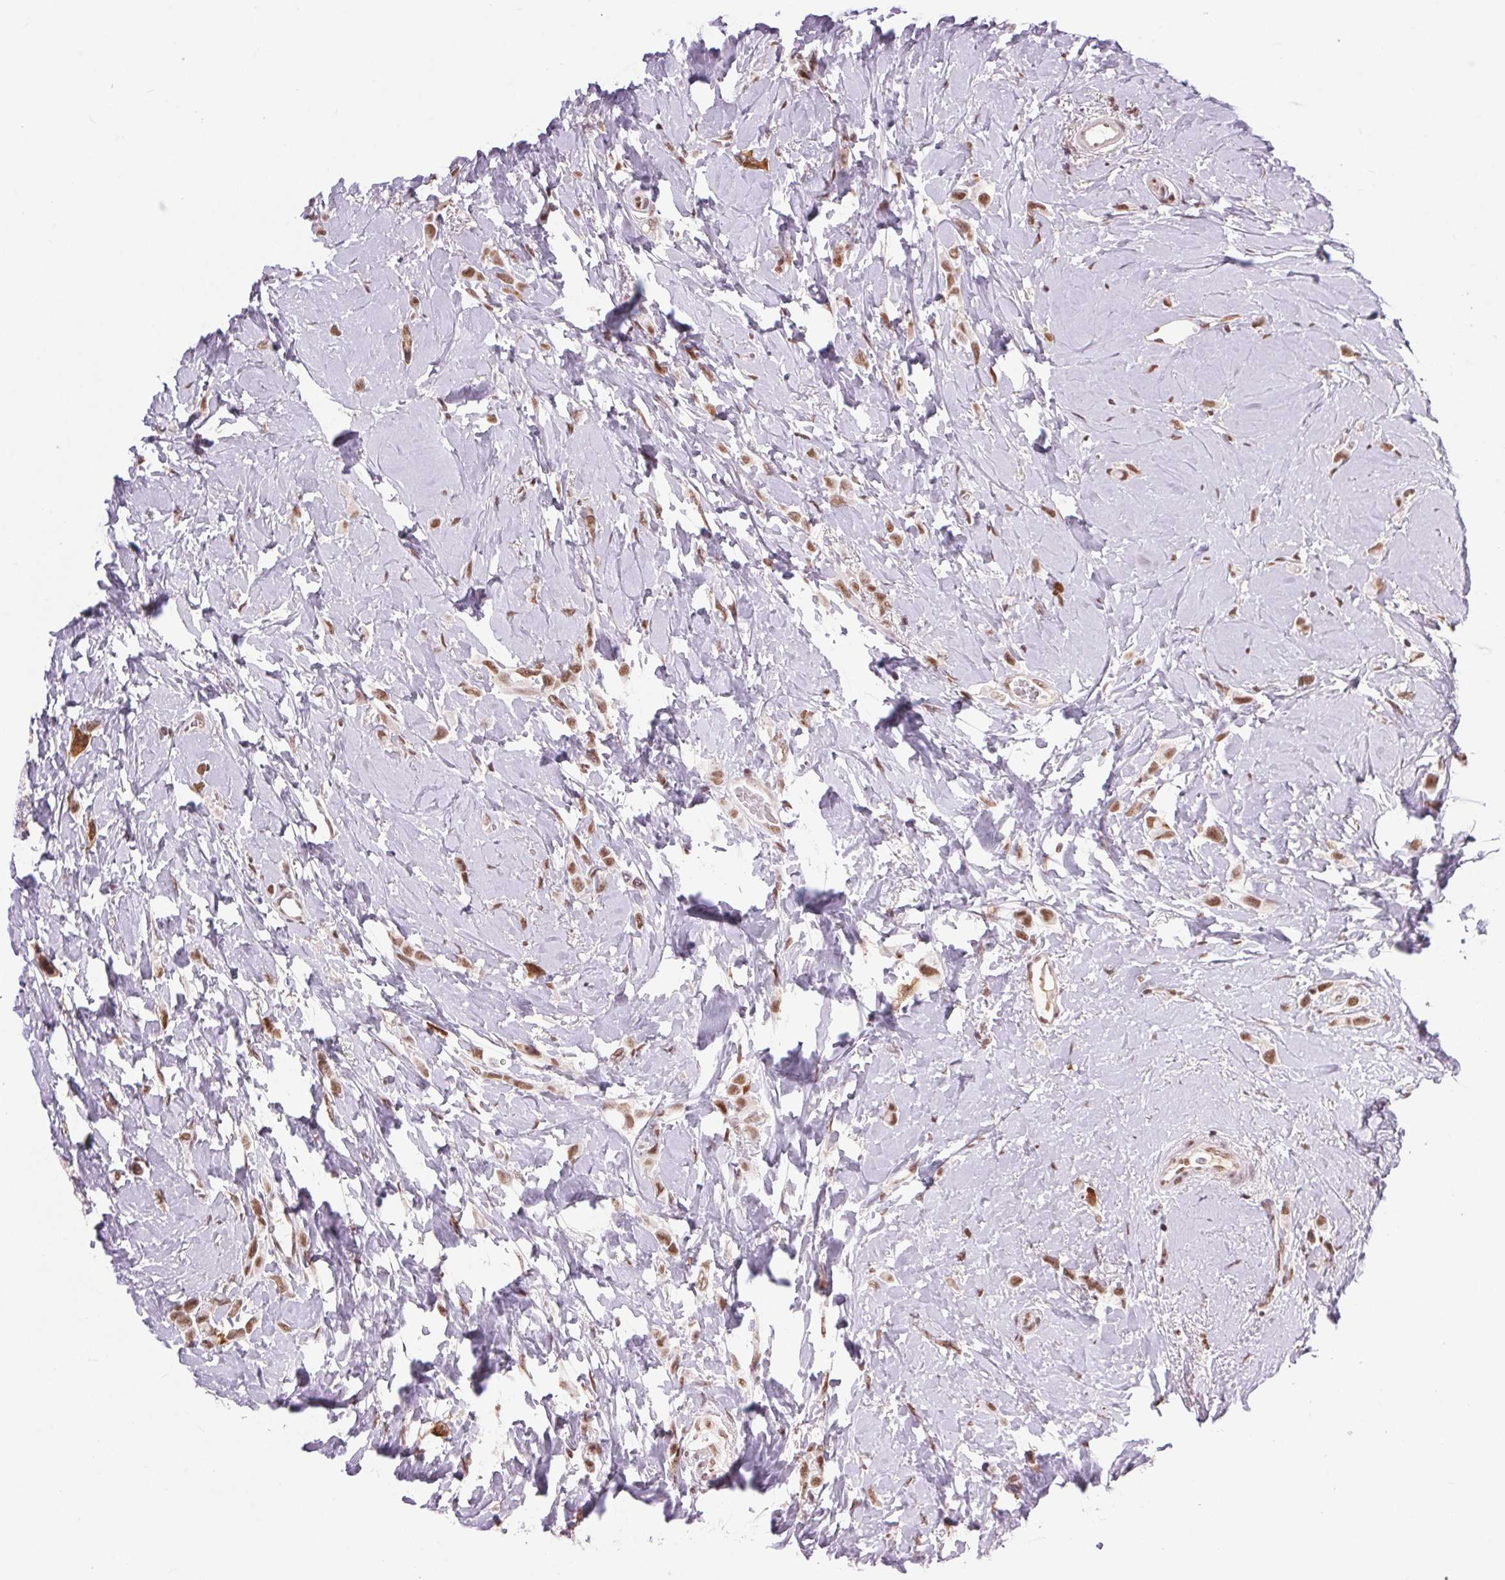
{"staining": {"intensity": "moderate", "quantity": ">75%", "location": "nuclear"}, "tissue": "breast cancer", "cell_type": "Tumor cells", "image_type": "cancer", "snomed": [{"axis": "morphology", "description": "Lobular carcinoma"}, {"axis": "topography", "description": "Breast"}], "caption": "This histopathology image exhibits IHC staining of human lobular carcinoma (breast), with medium moderate nuclear positivity in approximately >75% of tumor cells.", "gene": "CD2BP2", "patient": {"sex": "female", "age": 66}}